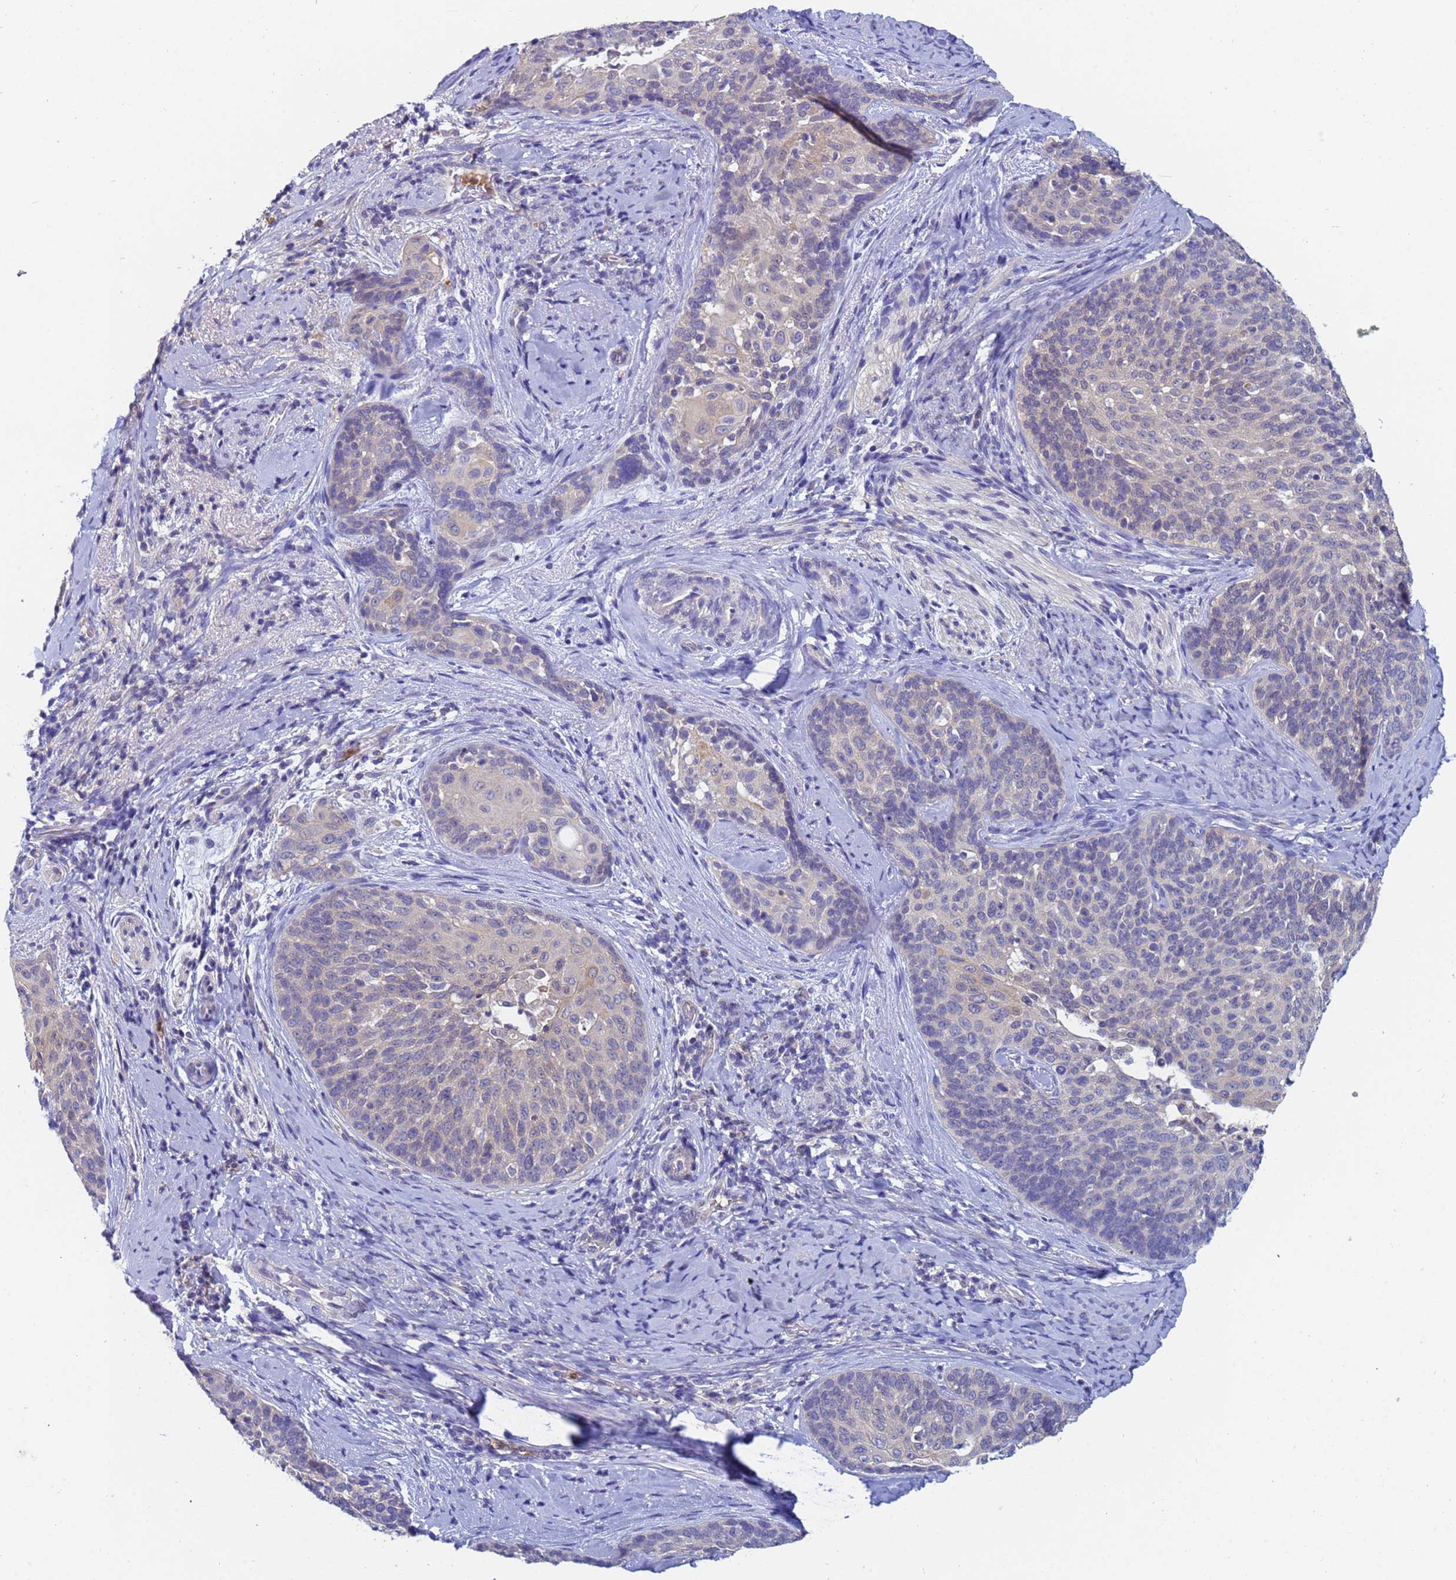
{"staining": {"intensity": "weak", "quantity": "<25%", "location": "cytoplasmic/membranous"}, "tissue": "cervical cancer", "cell_type": "Tumor cells", "image_type": "cancer", "snomed": [{"axis": "morphology", "description": "Squamous cell carcinoma, NOS"}, {"axis": "topography", "description": "Cervix"}], "caption": "Immunohistochemical staining of human cervical cancer (squamous cell carcinoma) shows no significant expression in tumor cells. (Brightfield microscopy of DAB (3,3'-diaminobenzidine) immunohistochemistry (IHC) at high magnification).", "gene": "TTLL11", "patient": {"sex": "female", "age": 50}}